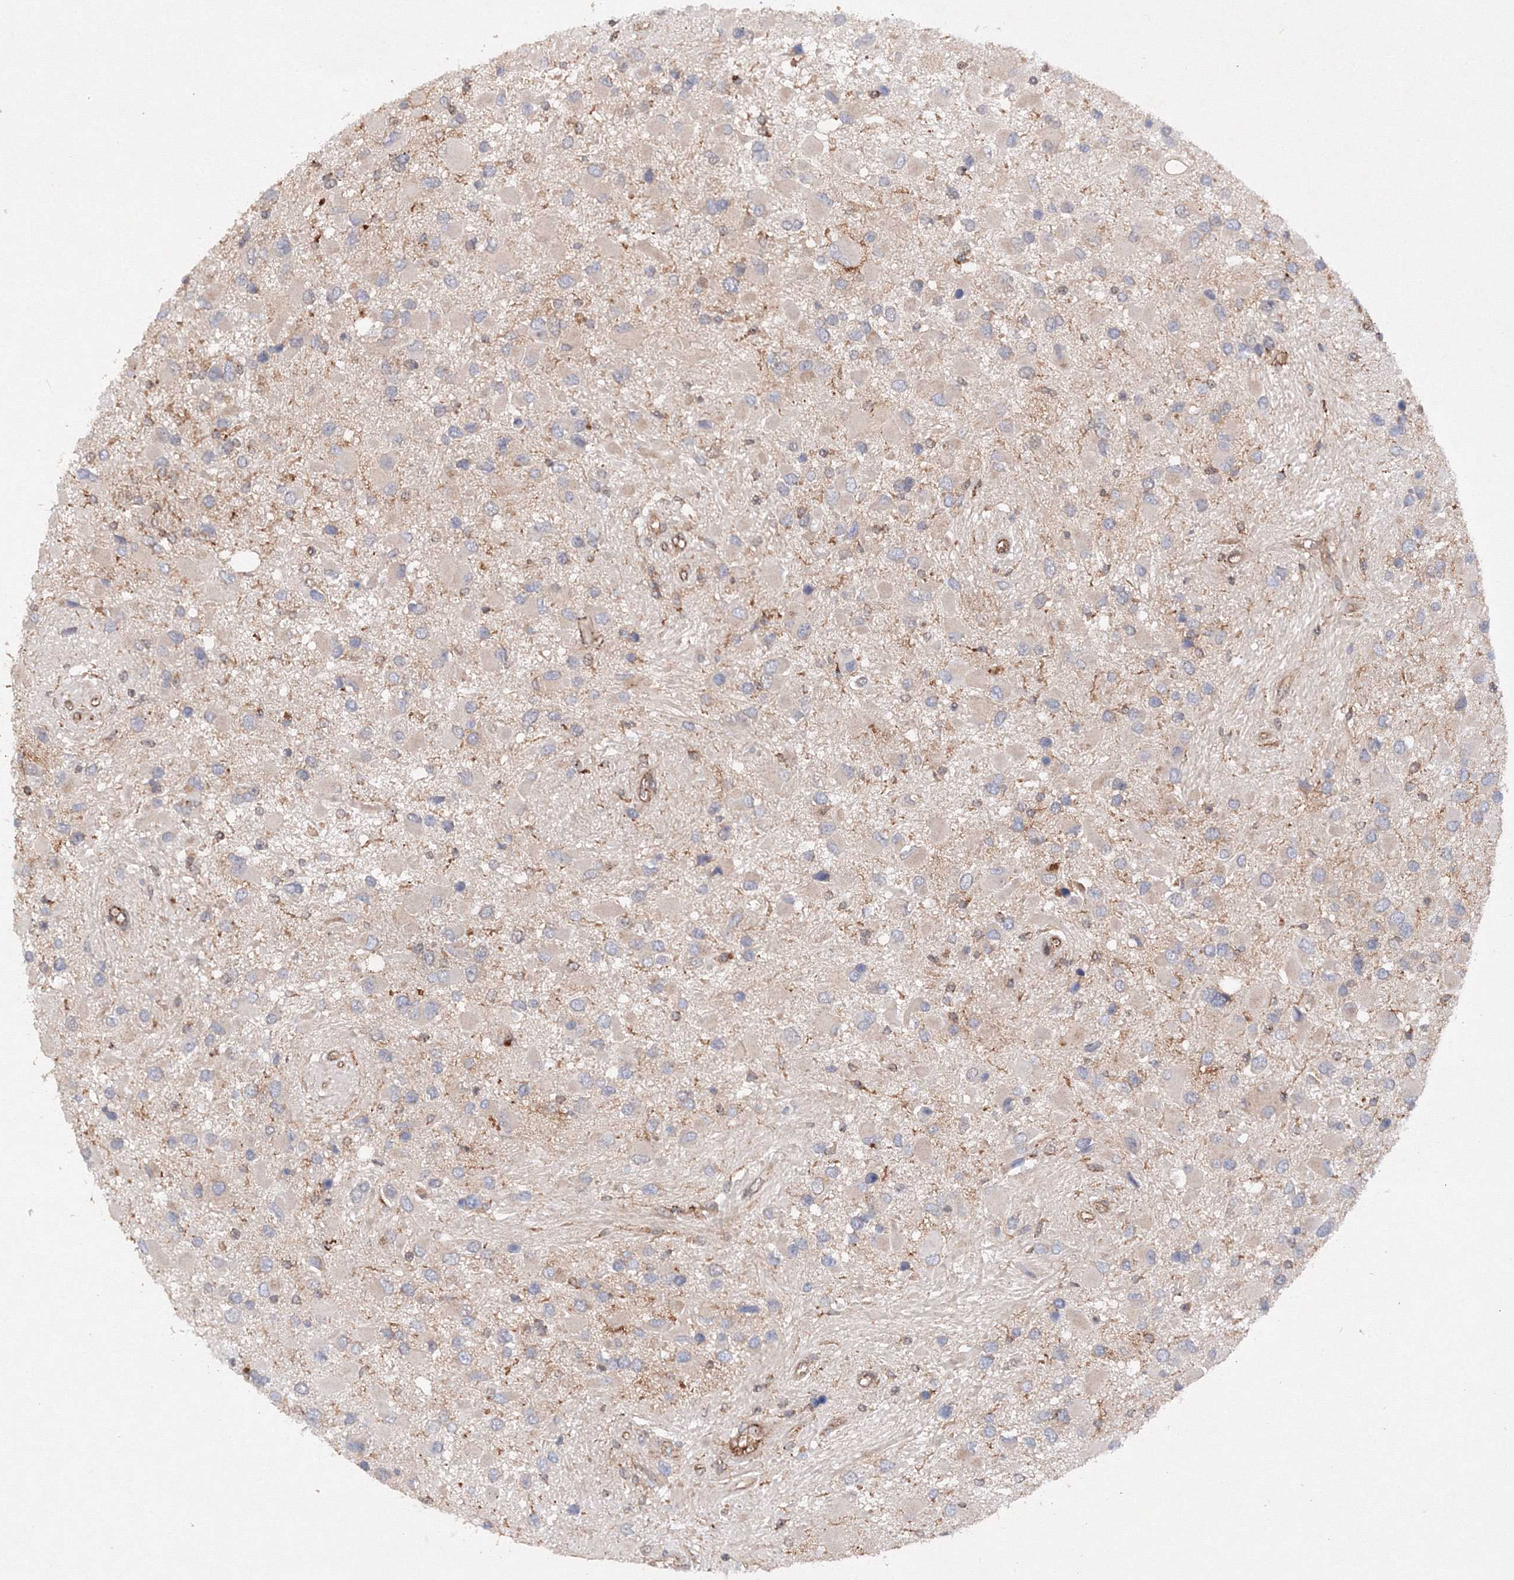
{"staining": {"intensity": "negative", "quantity": "none", "location": "none"}, "tissue": "glioma", "cell_type": "Tumor cells", "image_type": "cancer", "snomed": [{"axis": "morphology", "description": "Glioma, malignant, High grade"}, {"axis": "topography", "description": "Brain"}], "caption": "Immunohistochemical staining of human malignant glioma (high-grade) exhibits no significant staining in tumor cells. (Brightfield microscopy of DAB IHC at high magnification).", "gene": "DCTD", "patient": {"sex": "male", "age": 53}}